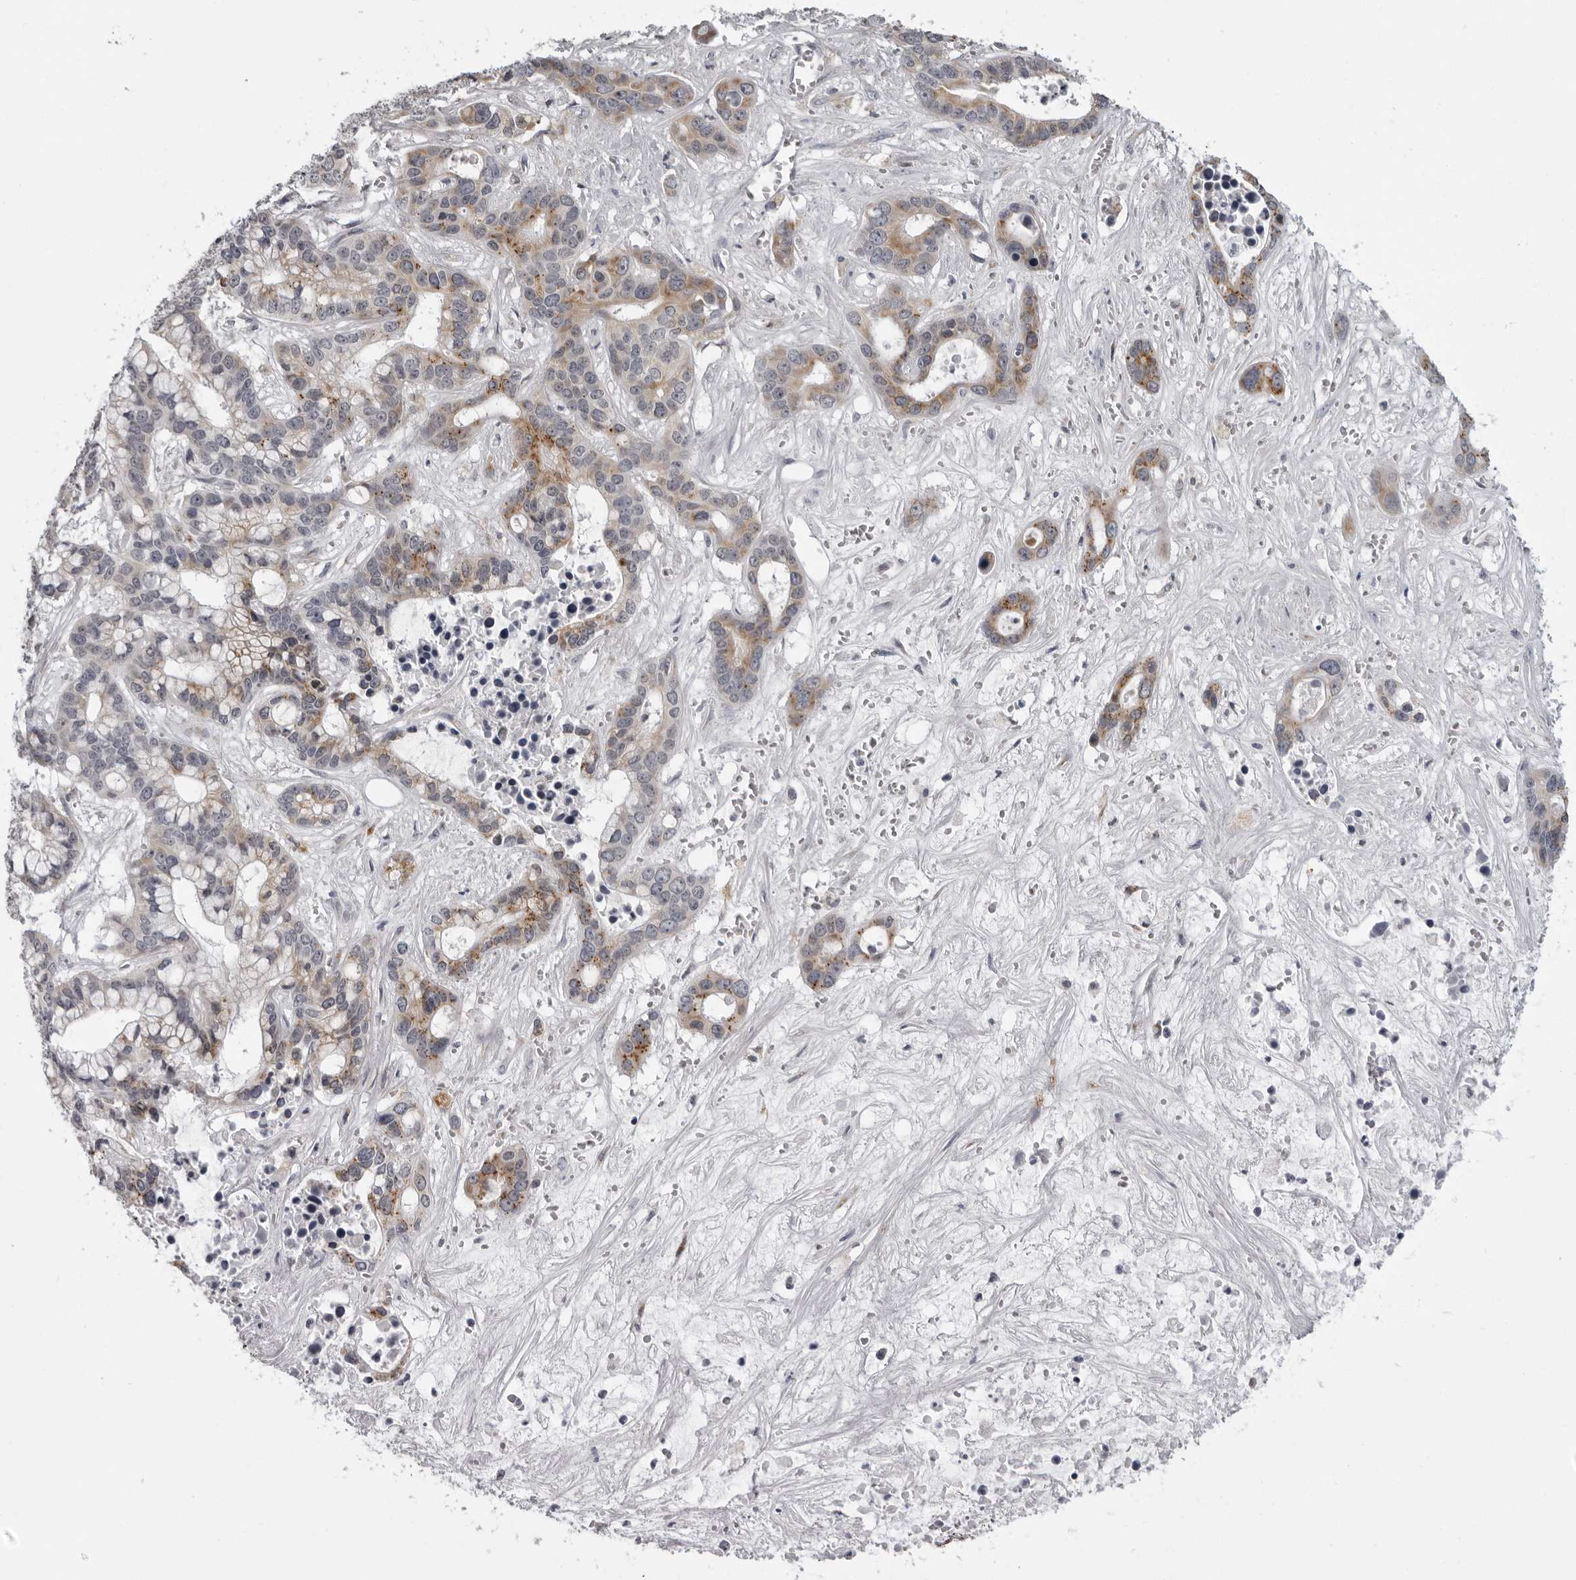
{"staining": {"intensity": "moderate", "quantity": "25%-75%", "location": "cytoplasmic/membranous"}, "tissue": "liver cancer", "cell_type": "Tumor cells", "image_type": "cancer", "snomed": [{"axis": "morphology", "description": "Cholangiocarcinoma"}, {"axis": "topography", "description": "Liver"}], "caption": "Human cholangiocarcinoma (liver) stained with a protein marker demonstrates moderate staining in tumor cells.", "gene": "RTCA", "patient": {"sex": "female", "age": 65}}